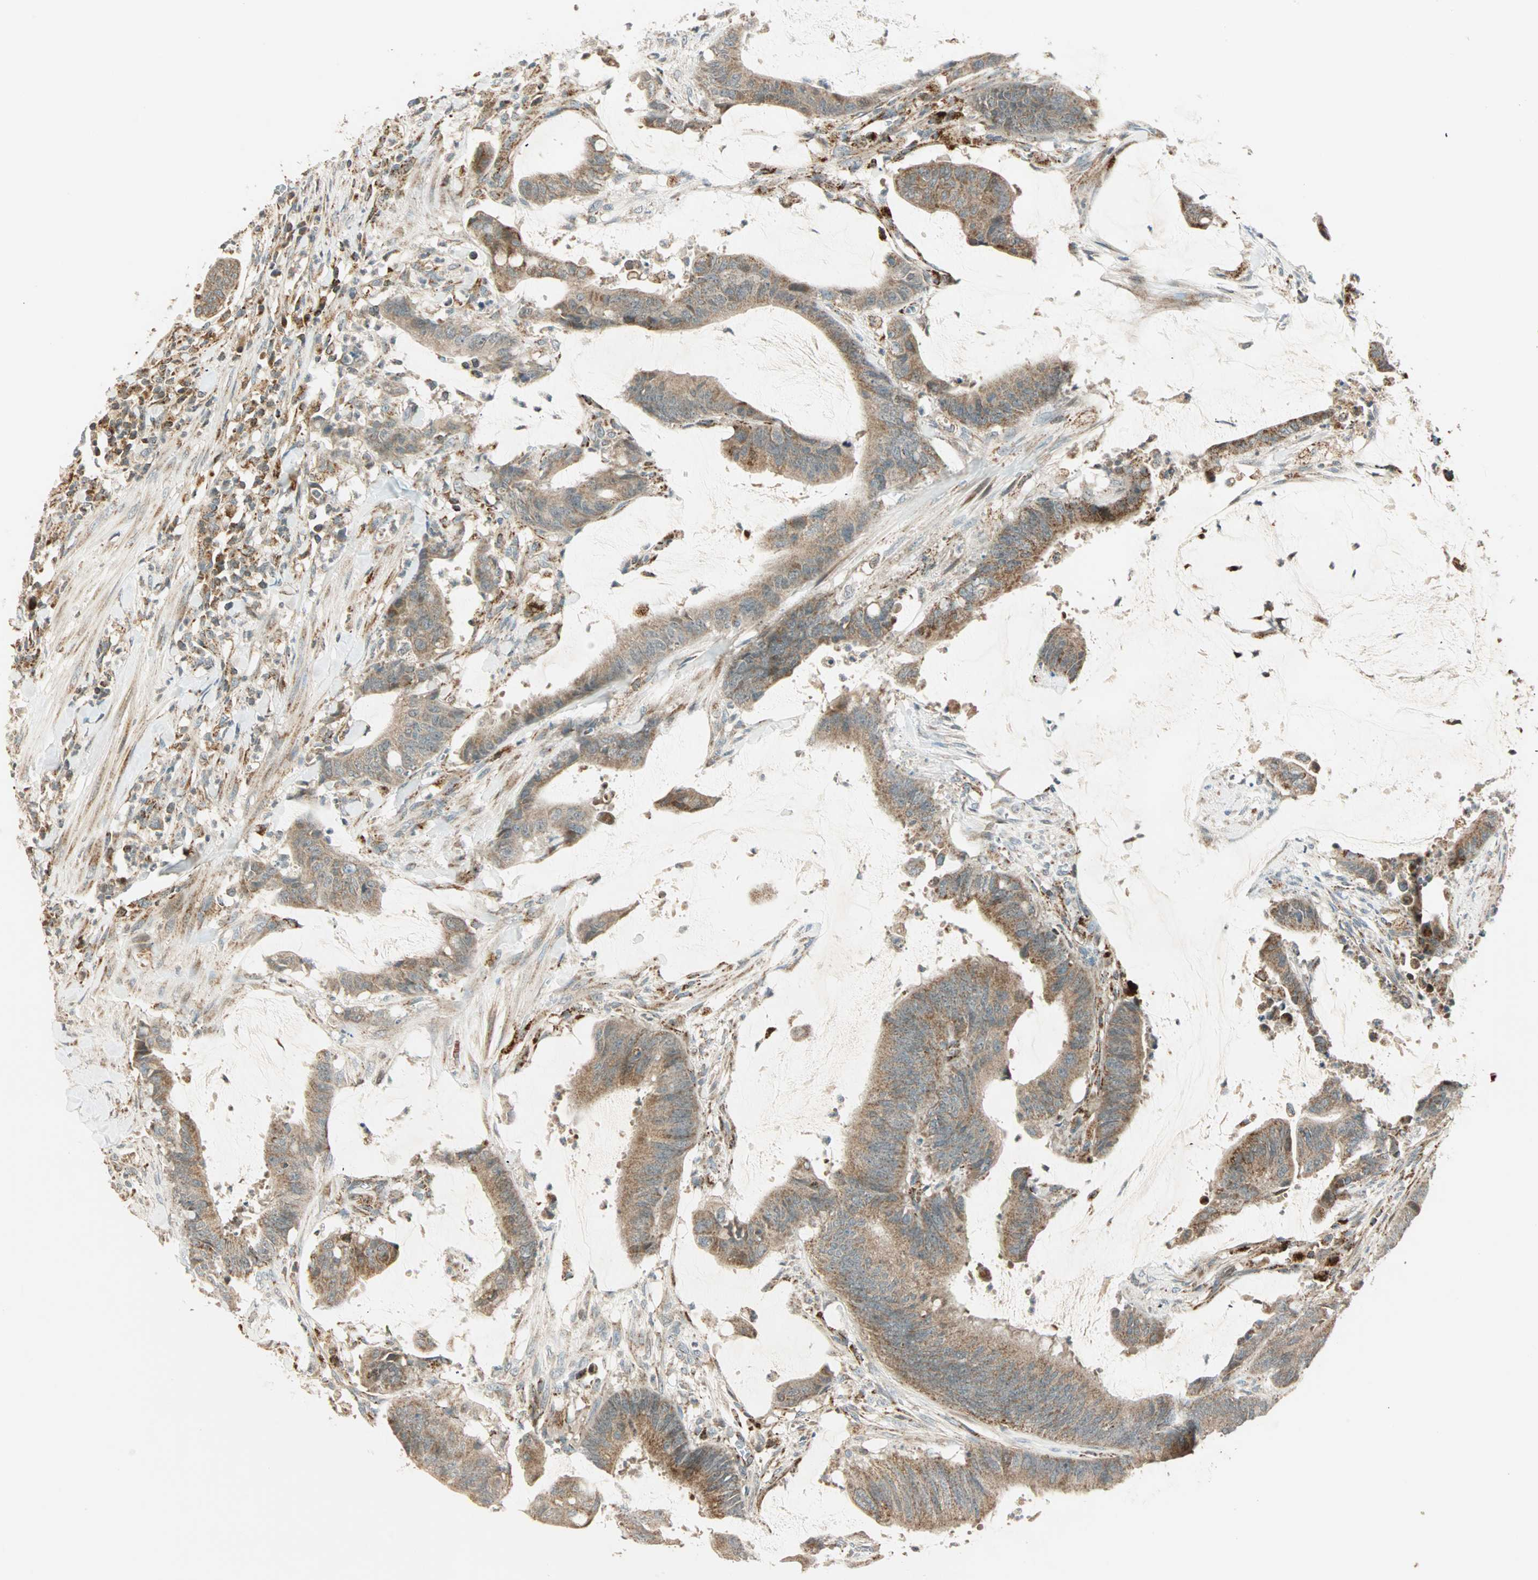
{"staining": {"intensity": "weak", "quantity": ">75%", "location": "cytoplasmic/membranous"}, "tissue": "colorectal cancer", "cell_type": "Tumor cells", "image_type": "cancer", "snomed": [{"axis": "morphology", "description": "Adenocarcinoma, NOS"}, {"axis": "topography", "description": "Rectum"}], "caption": "Immunohistochemistry image of human adenocarcinoma (colorectal) stained for a protein (brown), which shows low levels of weak cytoplasmic/membranous positivity in approximately >75% of tumor cells.", "gene": "SPRY4", "patient": {"sex": "female", "age": 66}}